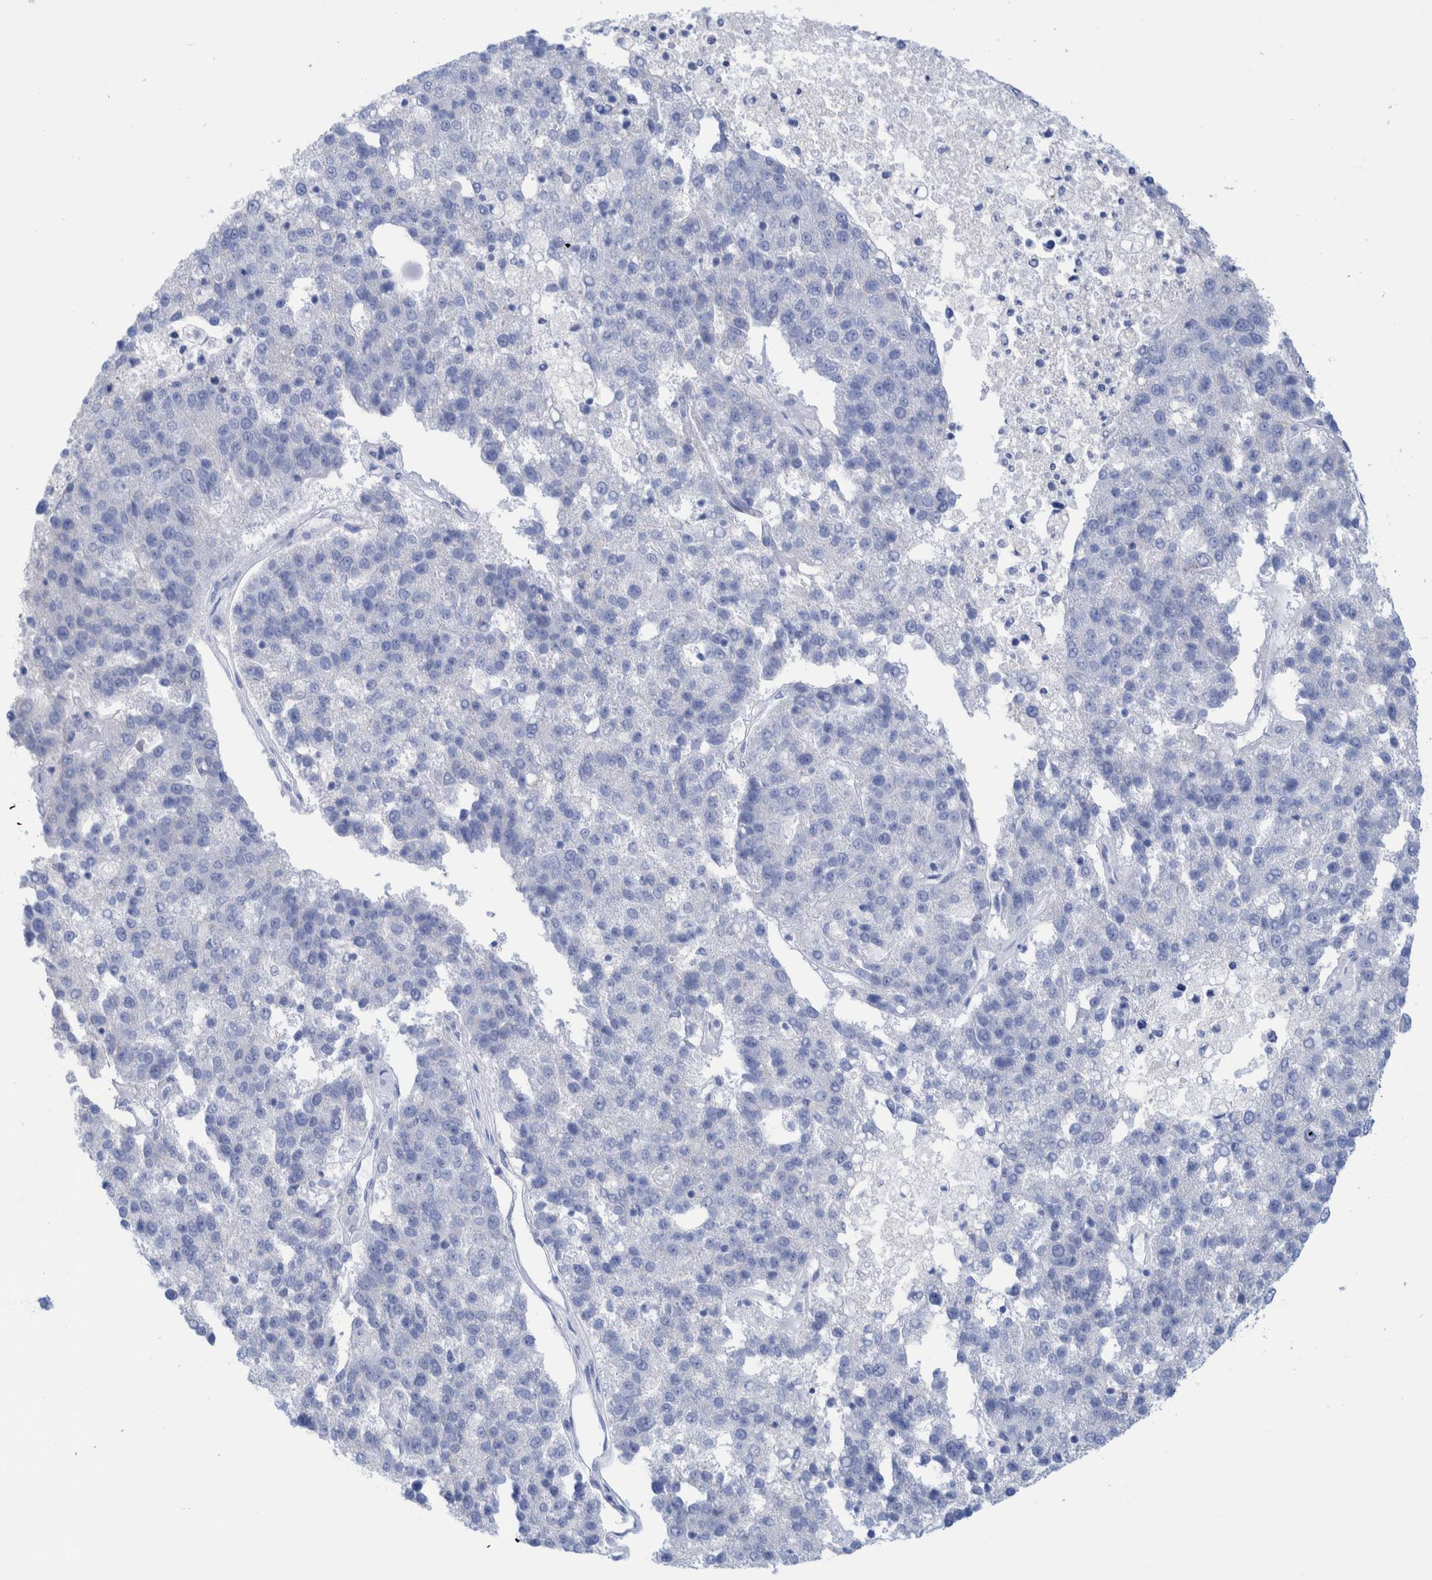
{"staining": {"intensity": "negative", "quantity": "none", "location": "none"}, "tissue": "pancreatic cancer", "cell_type": "Tumor cells", "image_type": "cancer", "snomed": [{"axis": "morphology", "description": "Adenocarcinoma, NOS"}, {"axis": "topography", "description": "Pancreas"}], "caption": "IHC image of neoplastic tissue: human pancreatic adenocarcinoma stained with DAB (3,3'-diaminobenzidine) exhibits no significant protein staining in tumor cells.", "gene": "PERP", "patient": {"sex": "female", "age": 61}}